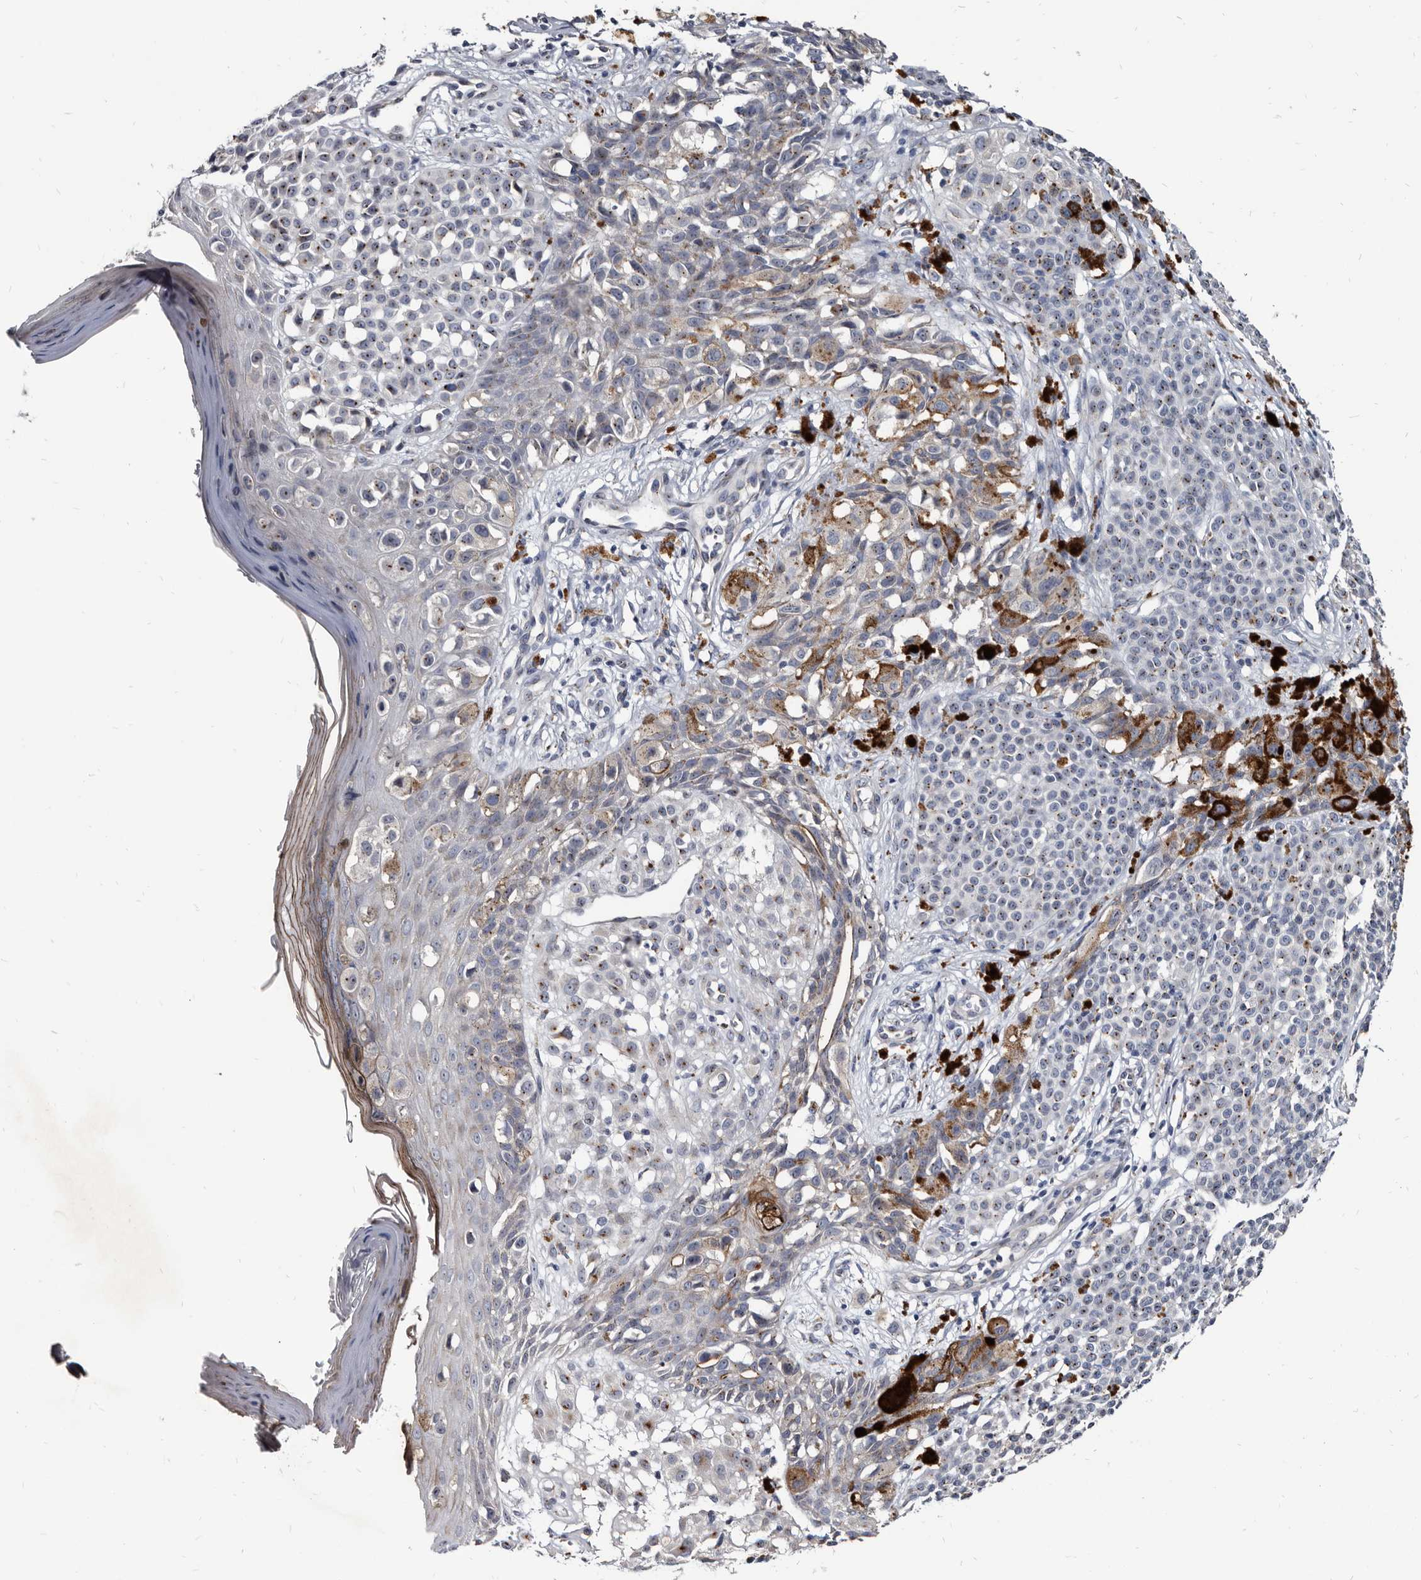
{"staining": {"intensity": "moderate", "quantity": ">75%", "location": "cytoplasmic/membranous"}, "tissue": "melanoma", "cell_type": "Tumor cells", "image_type": "cancer", "snomed": [{"axis": "morphology", "description": "Malignant melanoma, NOS"}, {"axis": "topography", "description": "Skin of leg"}], "caption": "Malignant melanoma was stained to show a protein in brown. There is medium levels of moderate cytoplasmic/membranous positivity in about >75% of tumor cells.", "gene": "PRSS8", "patient": {"sex": "female", "age": 72}}